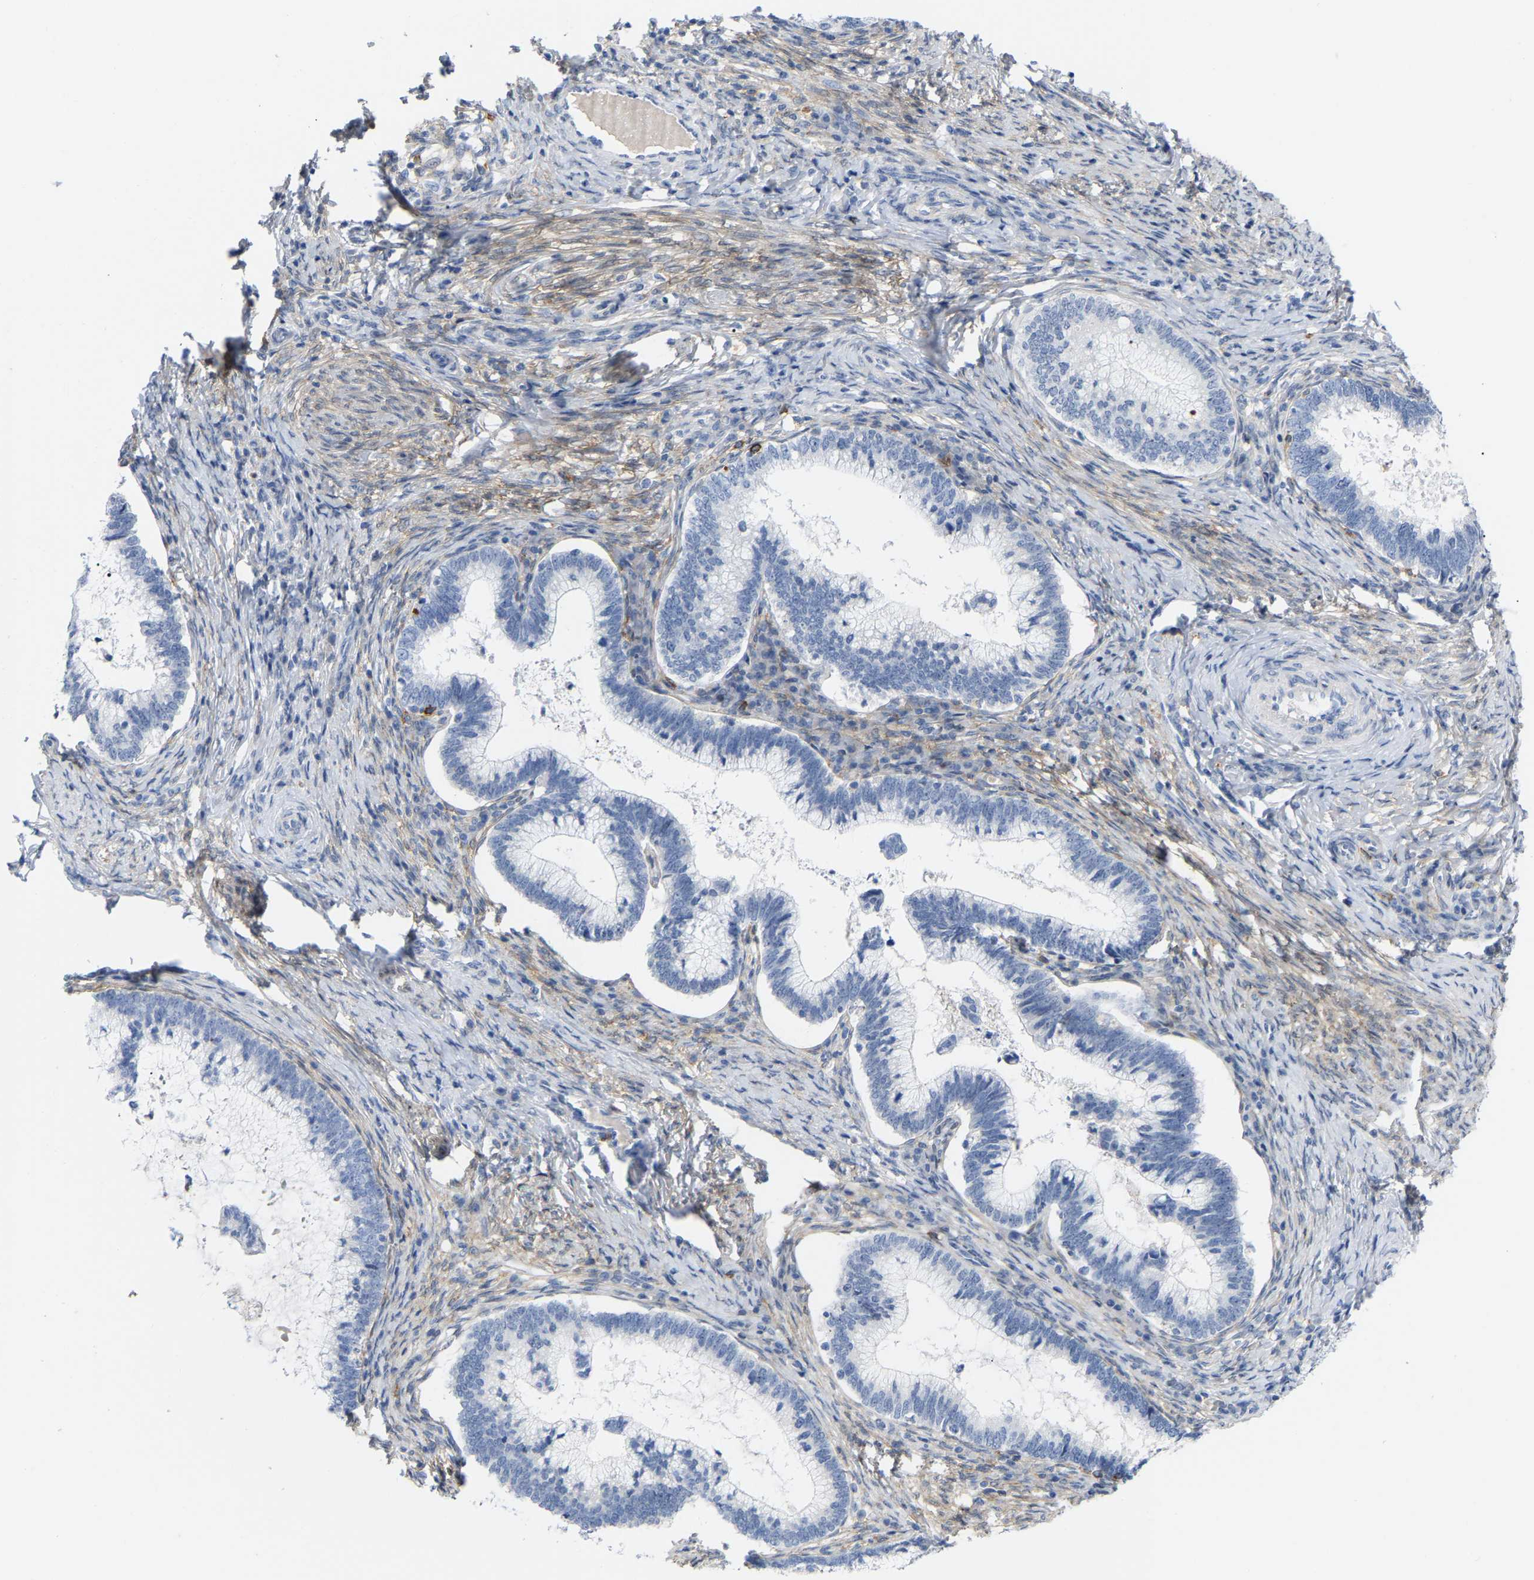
{"staining": {"intensity": "negative", "quantity": "none", "location": "none"}, "tissue": "cervical cancer", "cell_type": "Tumor cells", "image_type": "cancer", "snomed": [{"axis": "morphology", "description": "Adenocarcinoma, NOS"}, {"axis": "topography", "description": "Cervix"}], "caption": "The micrograph demonstrates no staining of tumor cells in adenocarcinoma (cervical).", "gene": "ABTB2", "patient": {"sex": "female", "age": 36}}